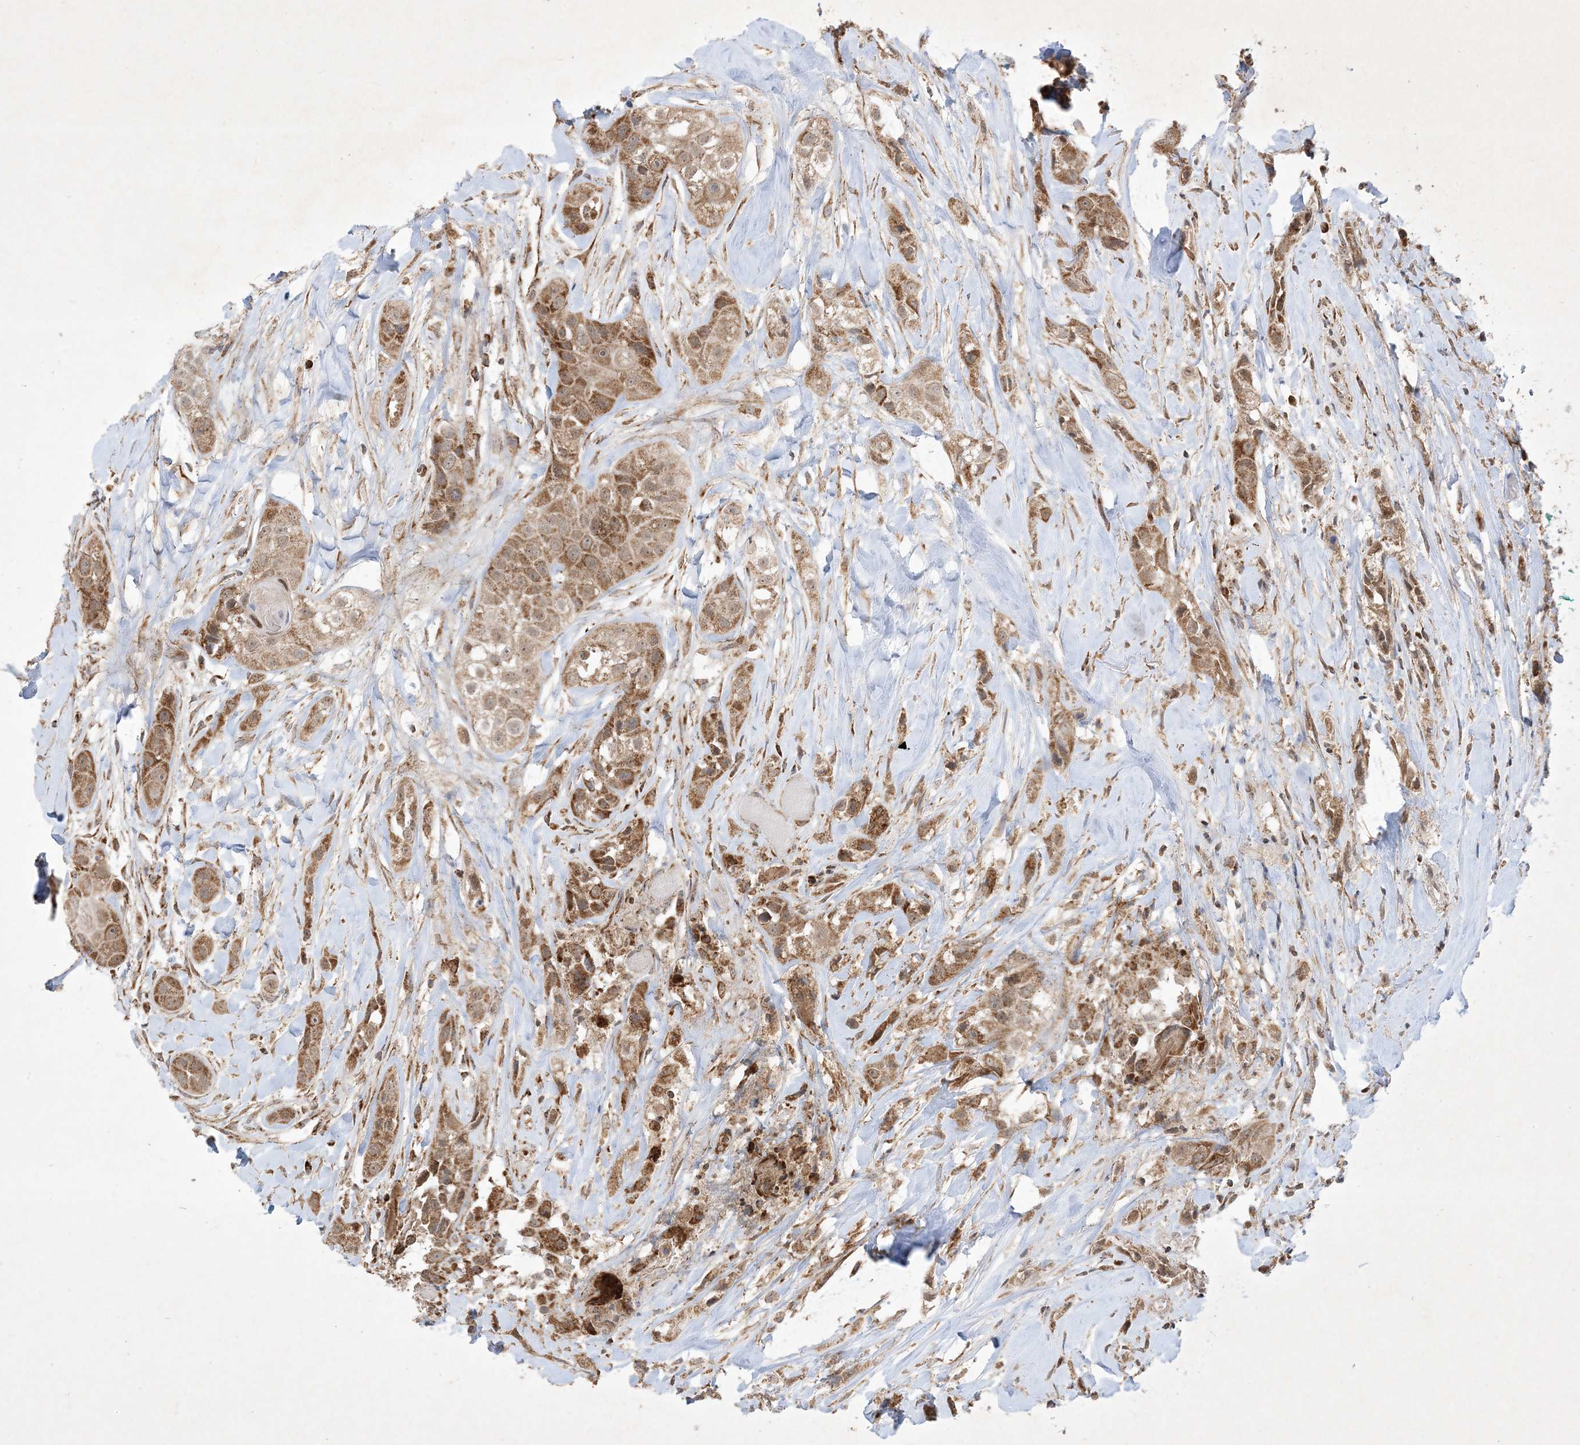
{"staining": {"intensity": "moderate", "quantity": ">75%", "location": "cytoplasmic/membranous"}, "tissue": "head and neck cancer", "cell_type": "Tumor cells", "image_type": "cancer", "snomed": [{"axis": "morphology", "description": "Normal tissue, NOS"}, {"axis": "morphology", "description": "Squamous cell carcinoma, NOS"}, {"axis": "topography", "description": "Skeletal muscle"}, {"axis": "topography", "description": "Head-Neck"}], "caption": "Immunohistochemical staining of human head and neck cancer exhibits medium levels of moderate cytoplasmic/membranous positivity in approximately >75% of tumor cells.", "gene": "NDUFAF3", "patient": {"sex": "male", "age": 51}}